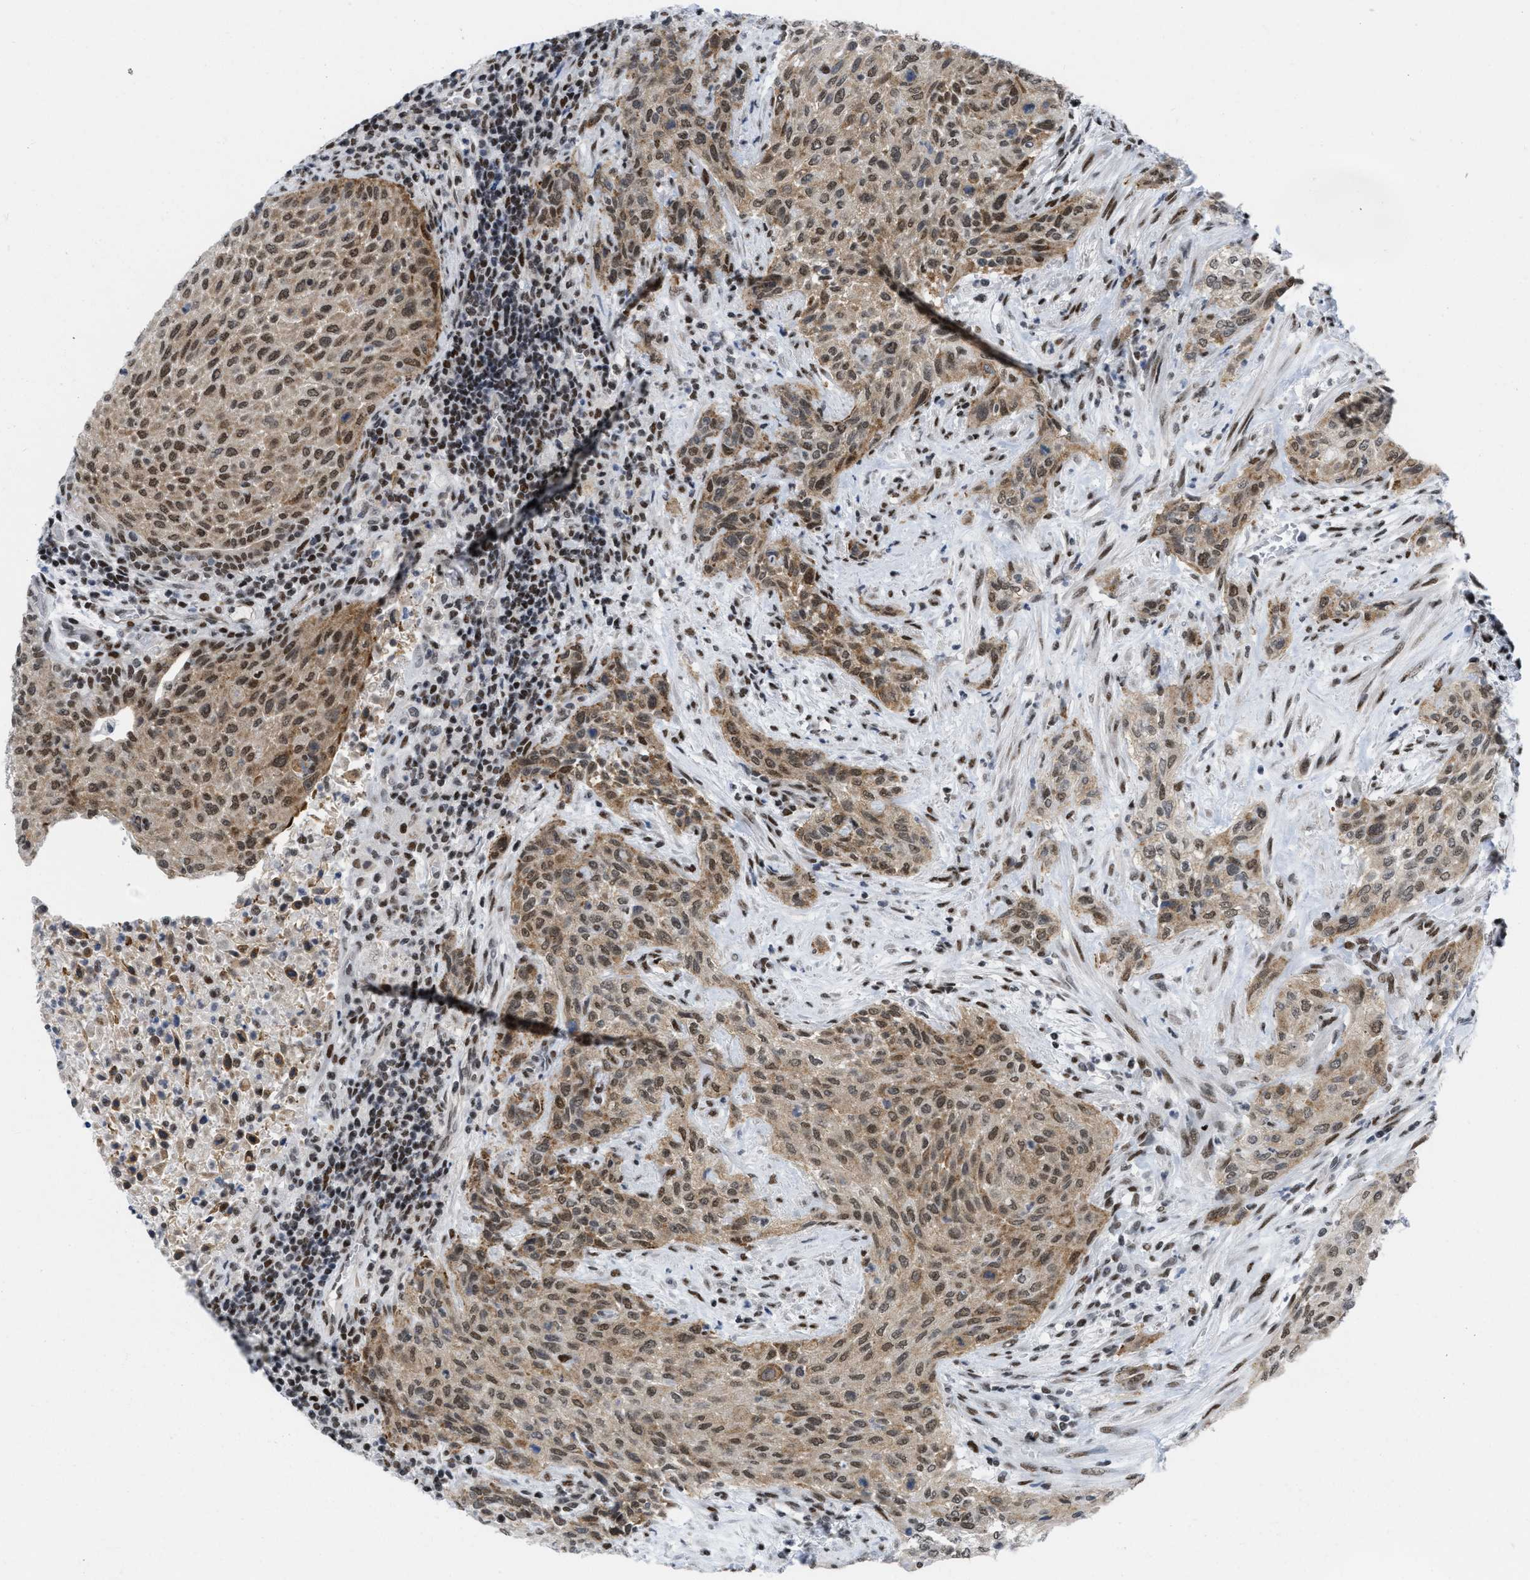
{"staining": {"intensity": "moderate", "quantity": ">75%", "location": "cytoplasmic/membranous,nuclear"}, "tissue": "urothelial cancer", "cell_type": "Tumor cells", "image_type": "cancer", "snomed": [{"axis": "morphology", "description": "Urothelial carcinoma, Low grade"}, {"axis": "morphology", "description": "Urothelial carcinoma, High grade"}, {"axis": "topography", "description": "Urinary bladder"}], "caption": "This histopathology image reveals IHC staining of human urothelial cancer, with medium moderate cytoplasmic/membranous and nuclear positivity in approximately >75% of tumor cells.", "gene": "MIER1", "patient": {"sex": "male", "age": 35}}